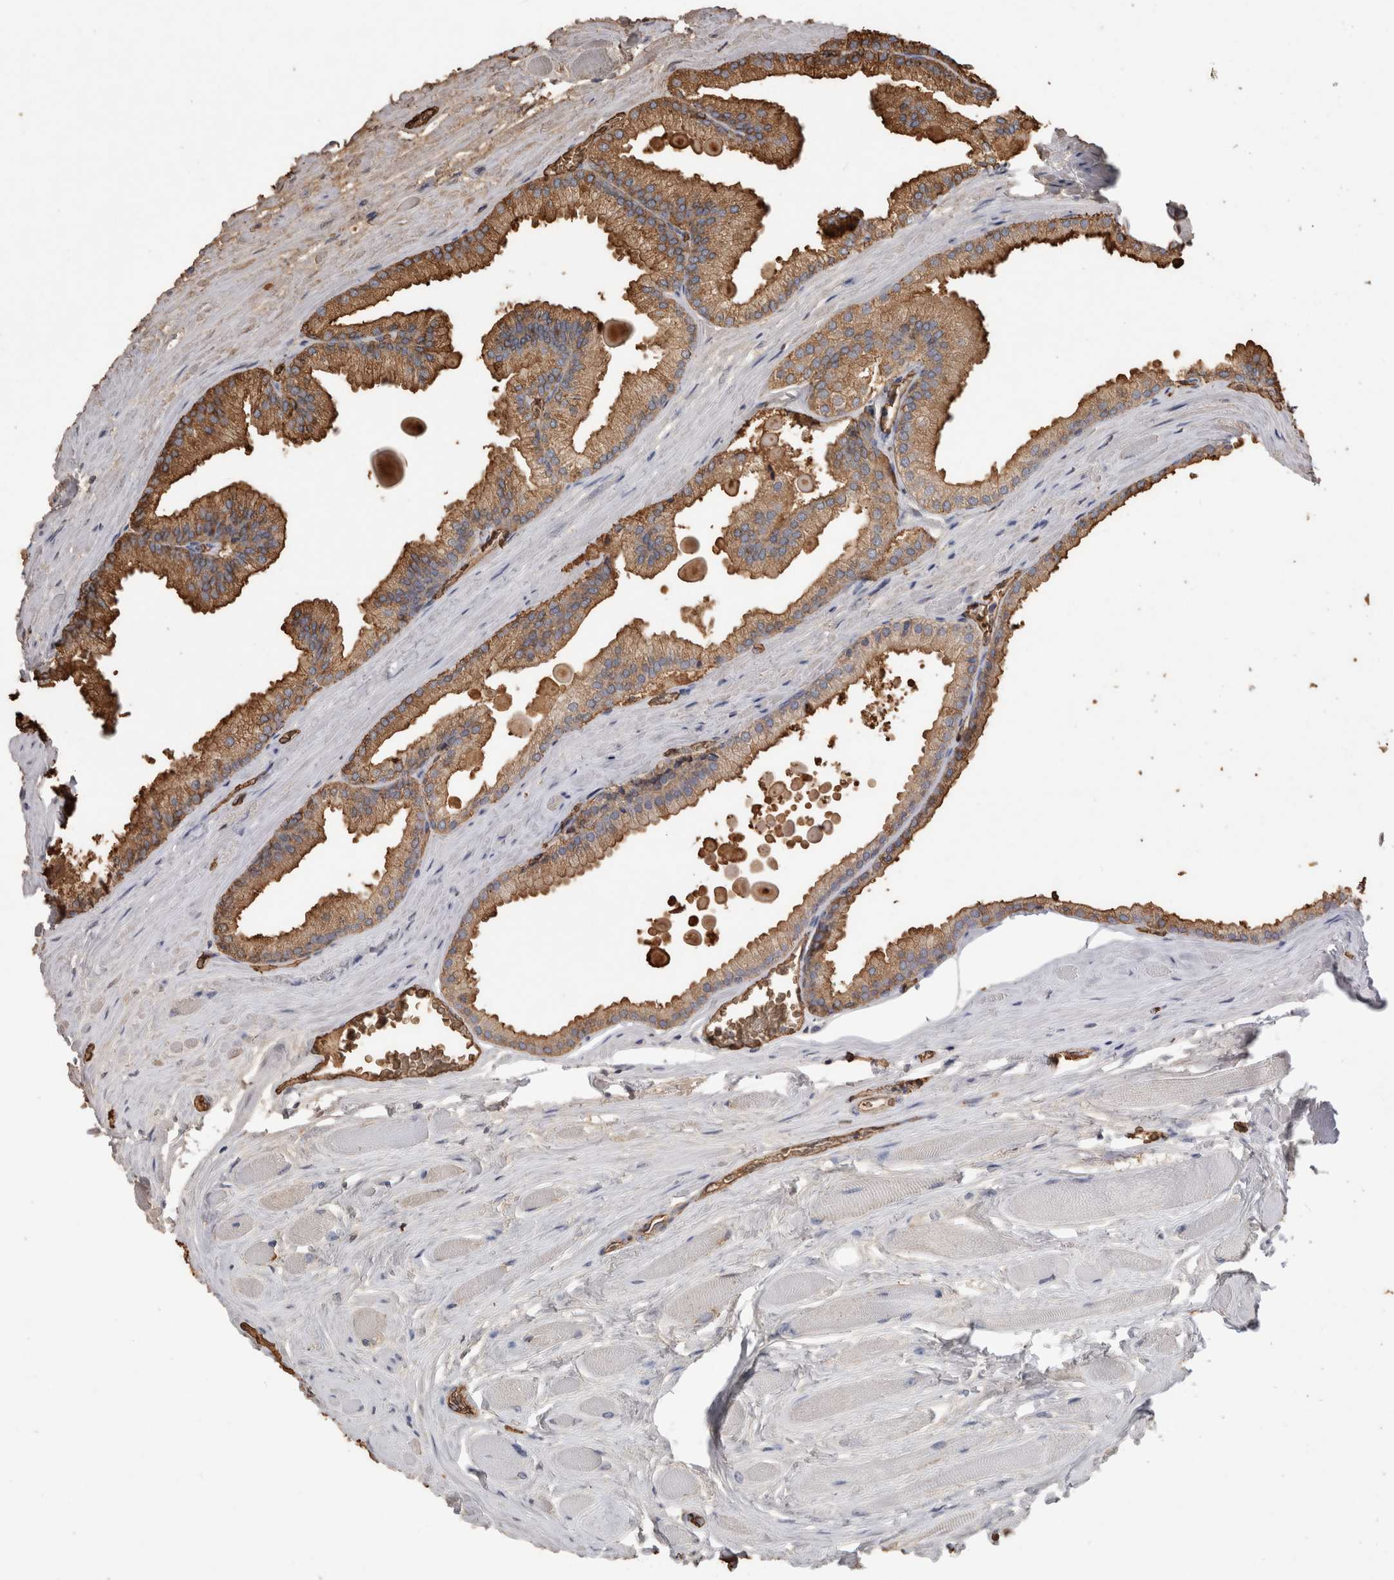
{"staining": {"intensity": "strong", "quantity": ">75%", "location": "cytoplasmic/membranous"}, "tissue": "prostate cancer", "cell_type": "Tumor cells", "image_type": "cancer", "snomed": [{"axis": "morphology", "description": "Adenocarcinoma, Low grade"}, {"axis": "topography", "description": "Prostate"}], "caption": "Strong cytoplasmic/membranous staining is identified in approximately >75% of tumor cells in prostate cancer (low-grade adenocarcinoma).", "gene": "IL17RC", "patient": {"sex": "male", "age": 59}}